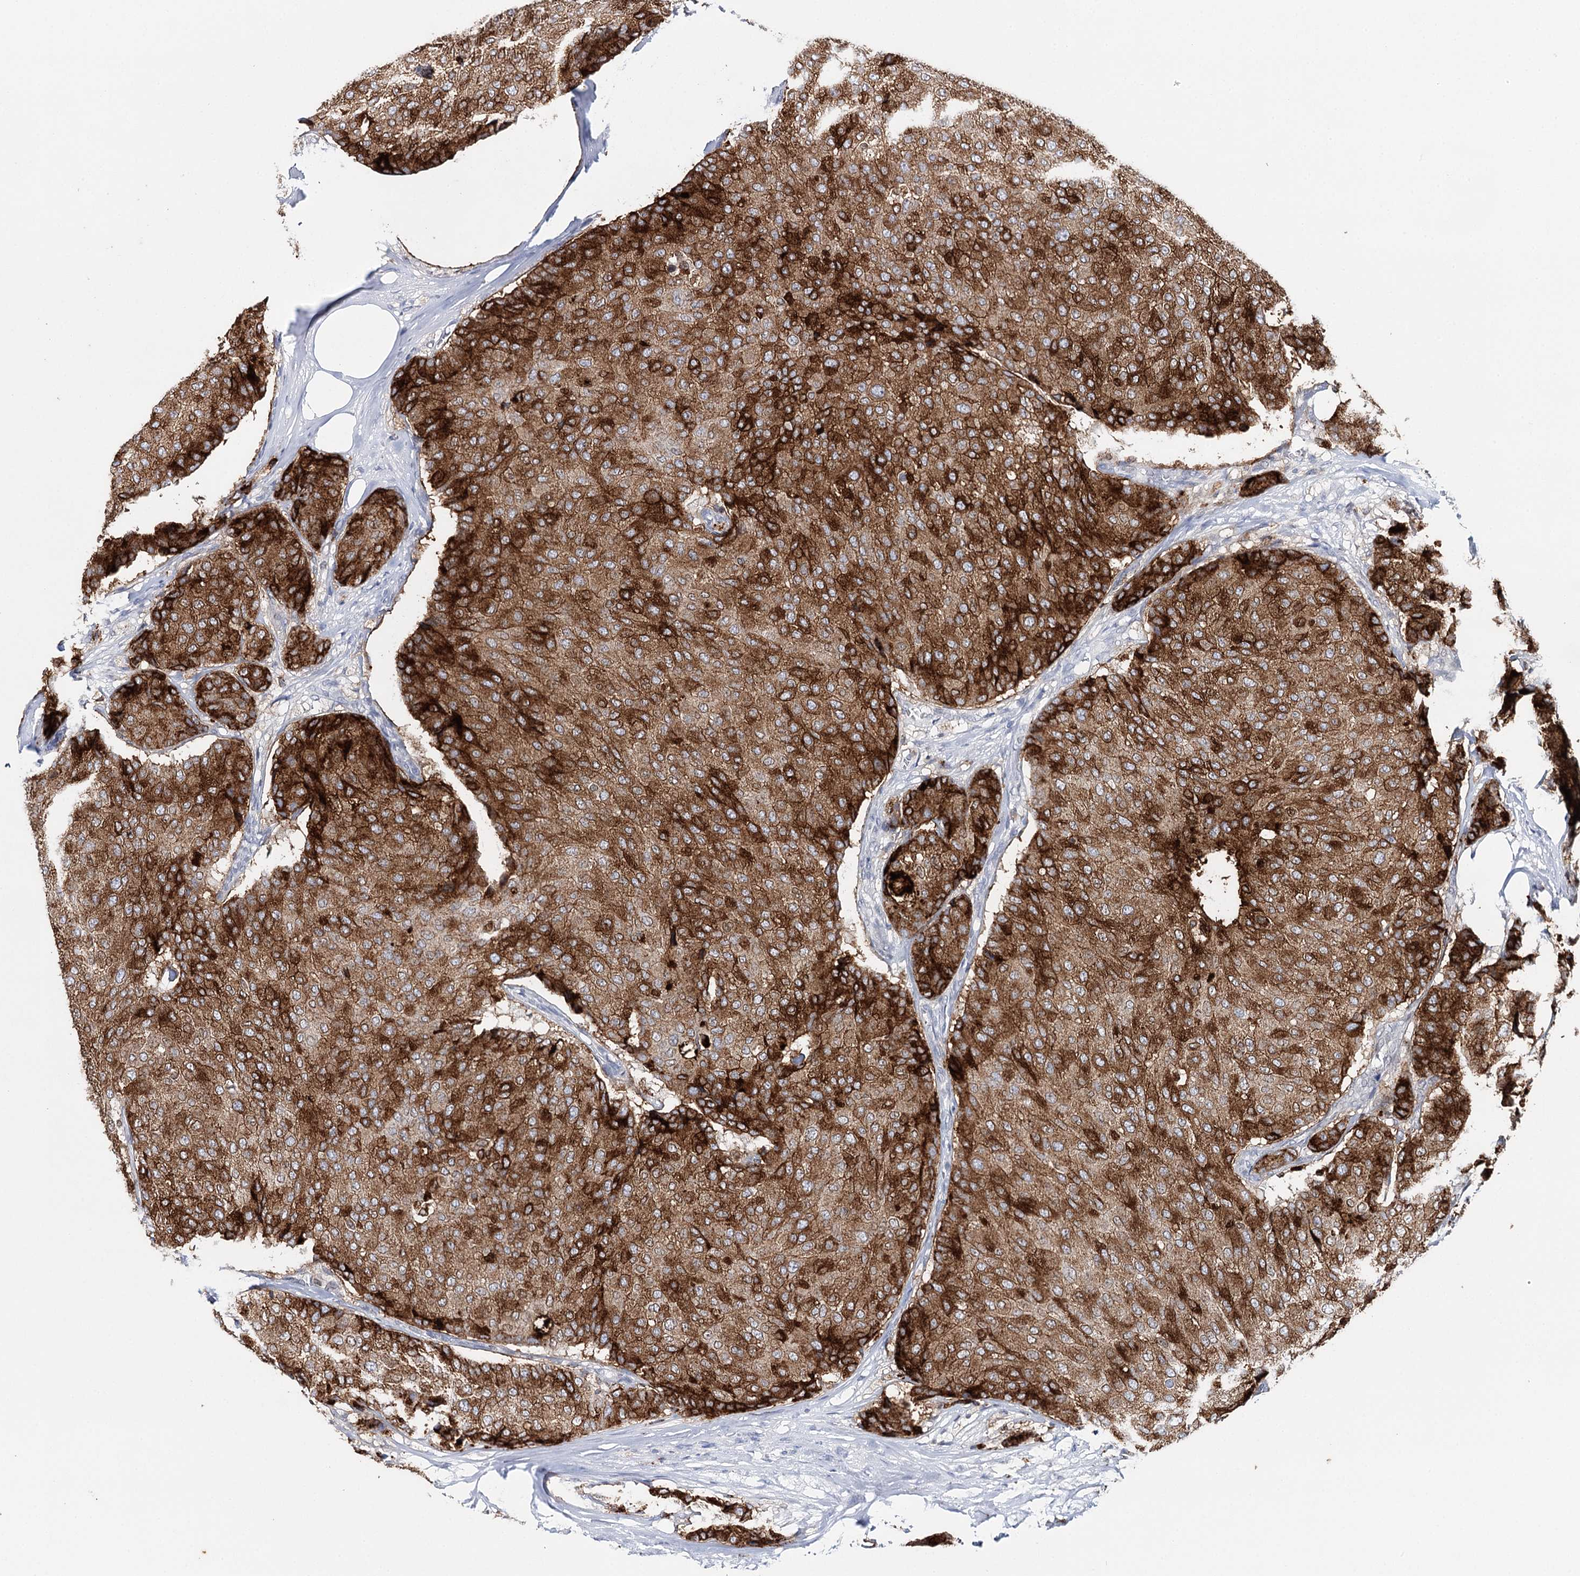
{"staining": {"intensity": "strong", "quantity": ">75%", "location": "cytoplasmic/membranous"}, "tissue": "breast cancer", "cell_type": "Tumor cells", "image_type": "cancer", "snomed": [{"axis": "morphology", "description": "Duct carcinoma"}, {"axis": "topography", "description": "Breast"}], "caption": "A high amount of strong cytoplasmic/membranous staining is present in approximately >75% of tumor cells in breast cancer (infiltrating ductal carcinoma) tissue. (DAB IHC with brightfield microscopy, high magnification).", "gene": "CEACAM8", "patient": {"sex": "female", "age": 75}}